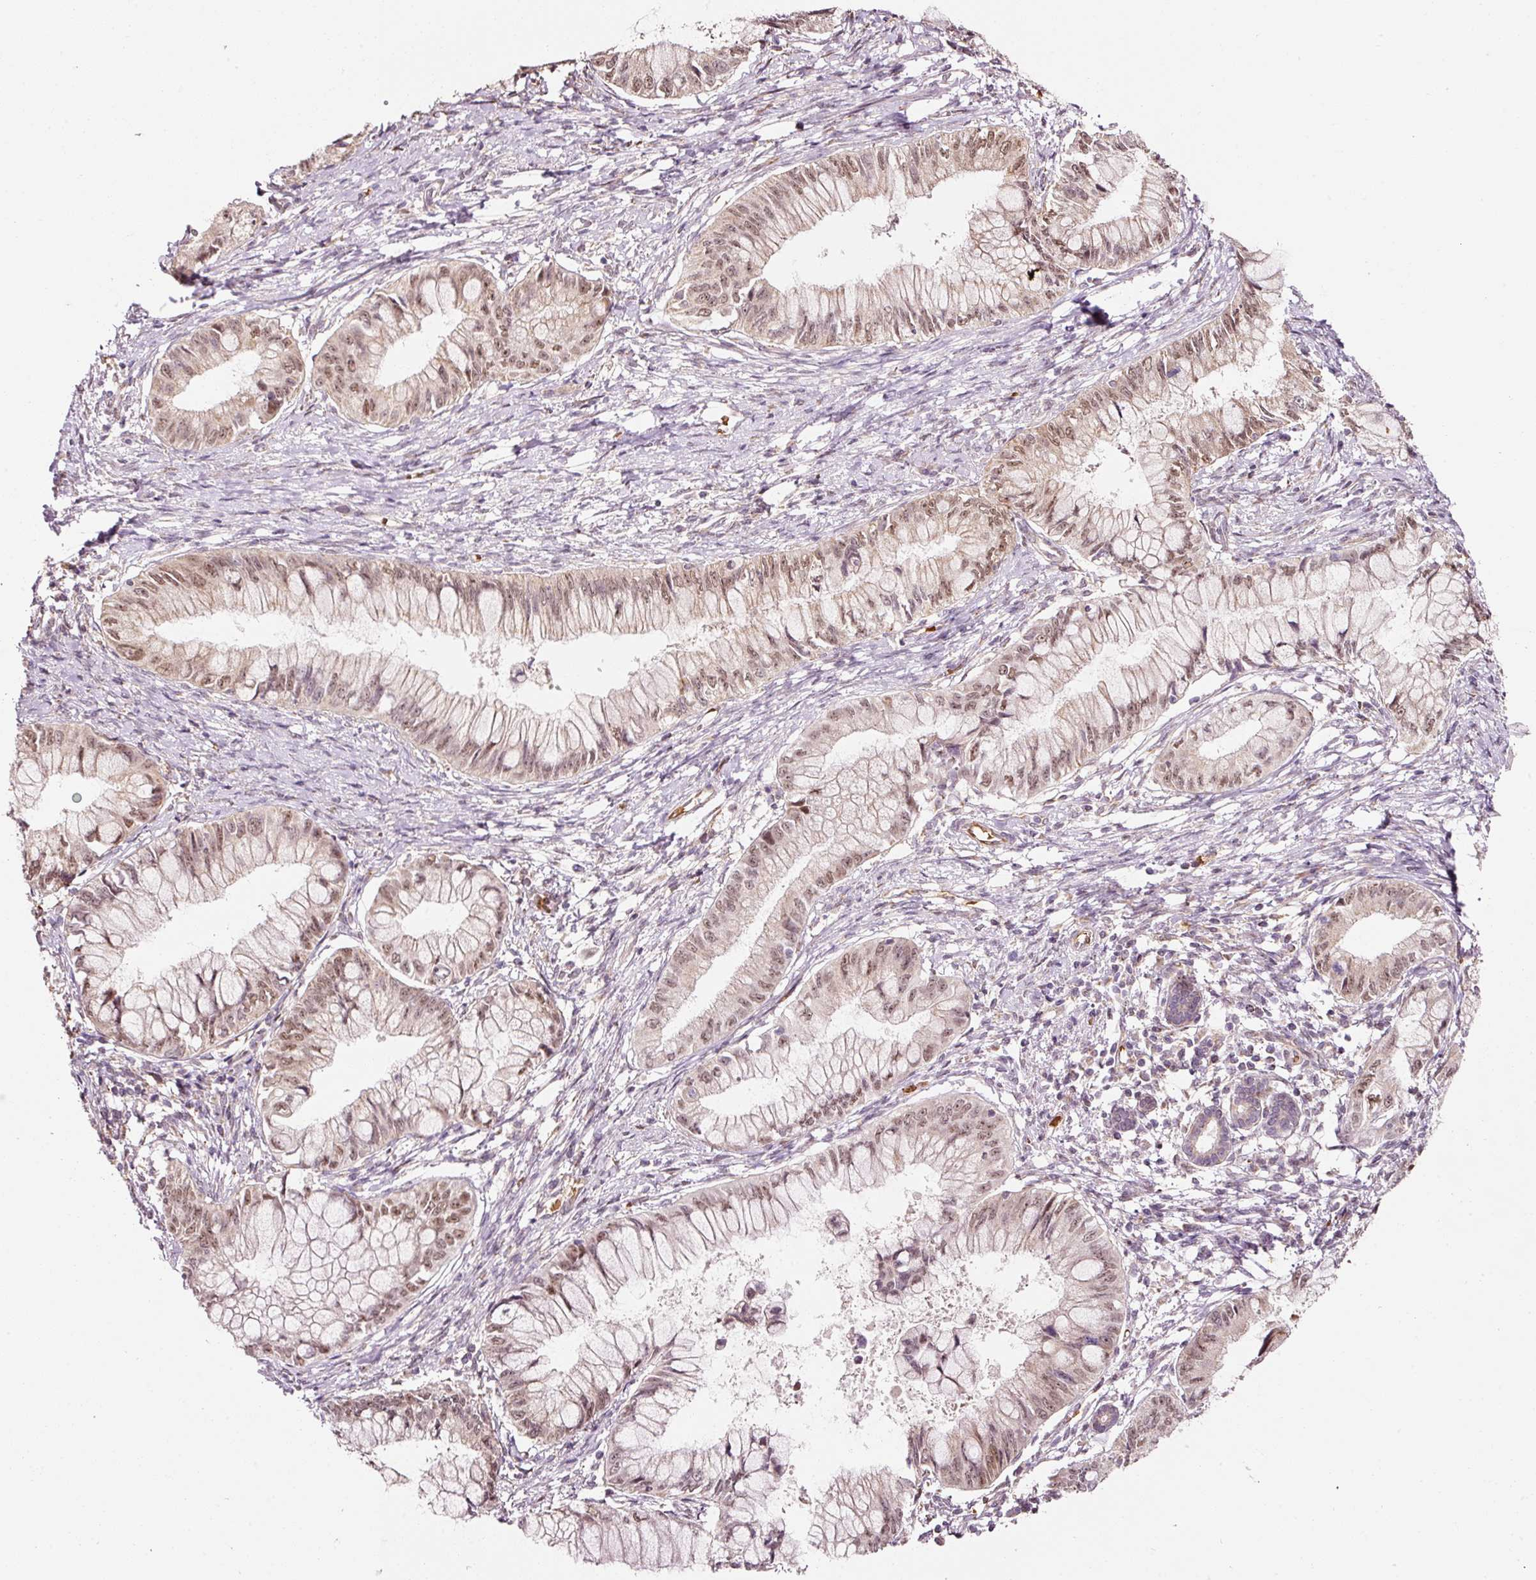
{"staining": {"intensity": "moderate", "quantity": ">75%", "location": "nuclear"}, "tissue": "pancreatic cancer", "cell_type": "Tumor cells", "image_type": "cancer", "snomed": [{"axis": "morphology", "description": "Adenocarcinoma, NOS"}, {"axis": "topography", "description": "Pancreas"}], "caption": "A brown stain highlights moderate nuclear positivity of a protein in pancreatic adenocarcinoma tumor cells. (IHC, brightfield microscopy, high magnification).", "gene": "ZNF460", "patient": {"sex": "male", "age": 48}}